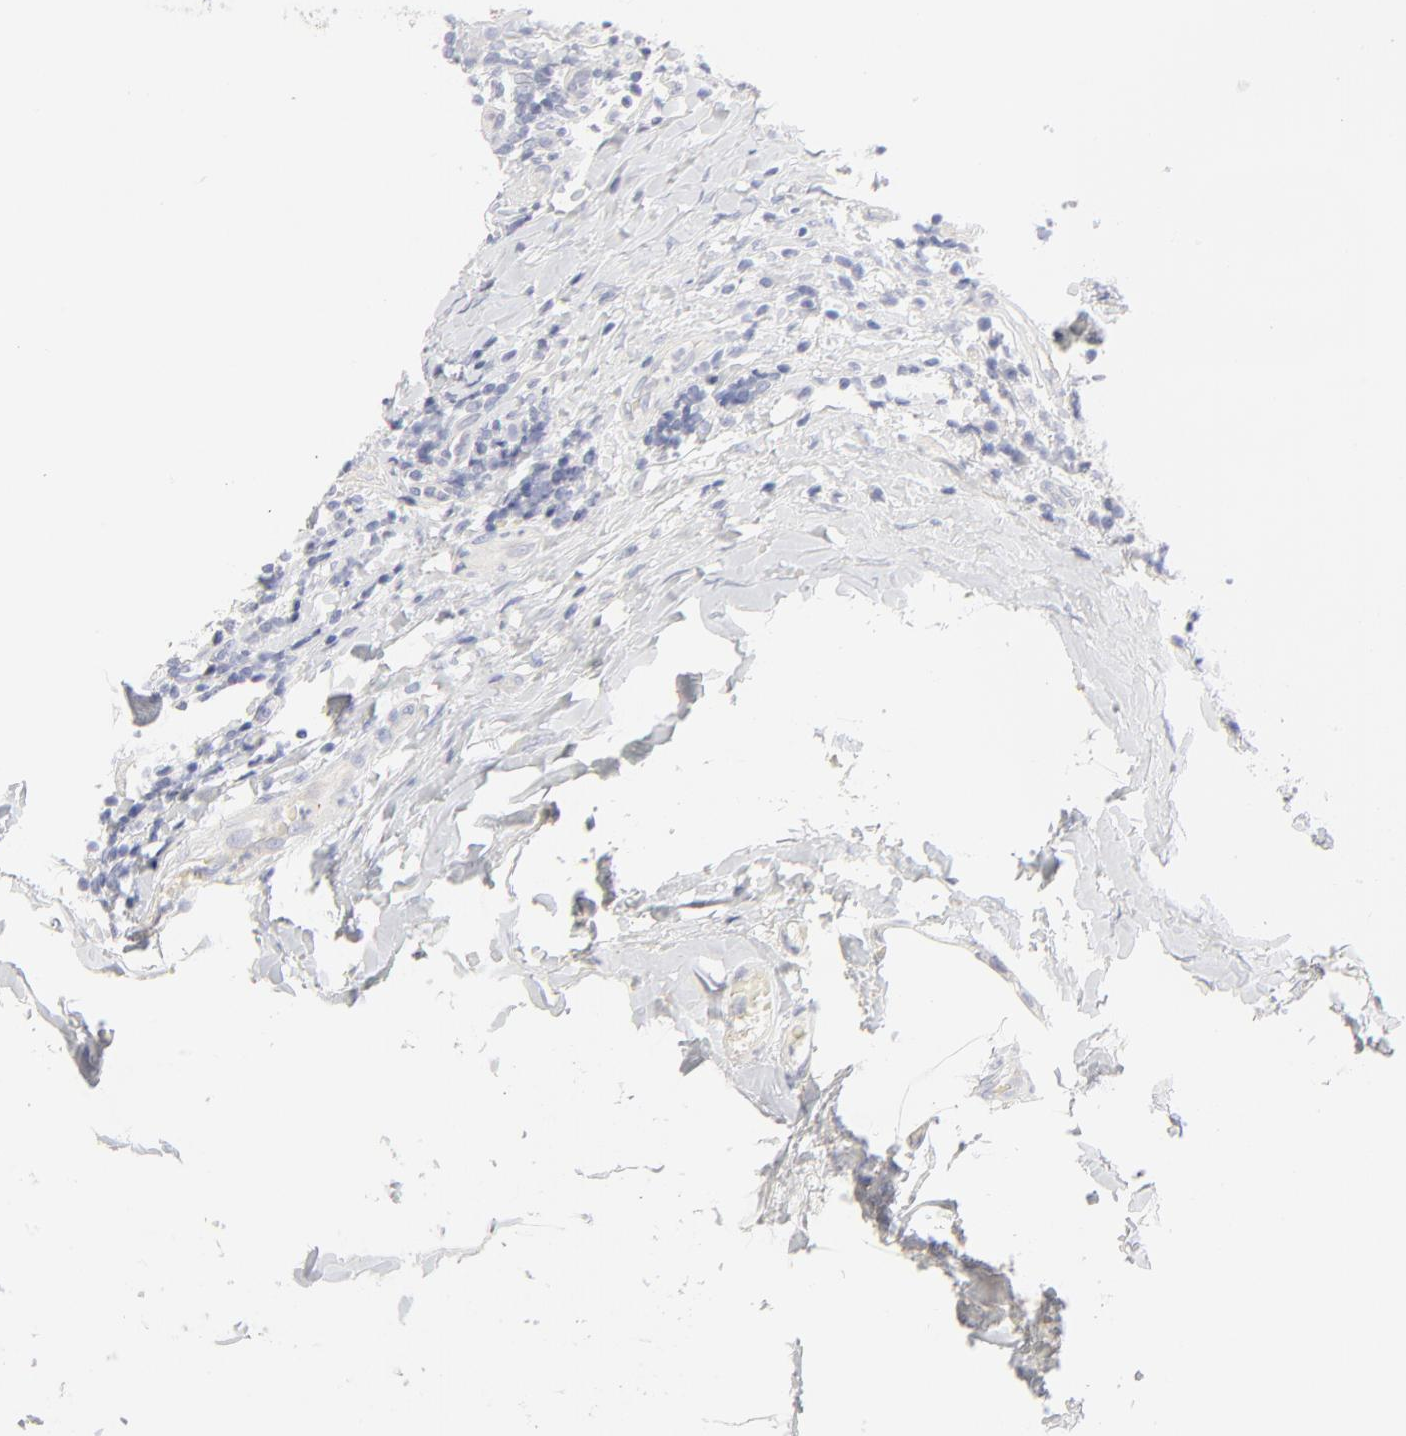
{"staining": {"intensity": "negative", "quantity": "none", "location": "none"}, "tissue": "lymph node", "cell_type": "Germinal center cells", "image_type": "normal", "snomed": [{"axis": "morphology", "description": "Normal tissue, NOS"}, {"axis": "morphology", "description": "Inflammation, NOS"}, {"axis": "topography", "description": "Lymph node"}], "caption": "Immunohistochemistry micrograph of unremarkable lymph node: human lymph node stained with DAB (3,3'-diaminobenzidine) exhibits no significant protein staining in germinal center cells. The staining is performed using DAB (3,3'-diaminobenzidine) brown chromogen with nuclei counter-stained in using hematoxylin.", "gene": "ITGA5", "patient": {"sex": "male", "age": 46}}